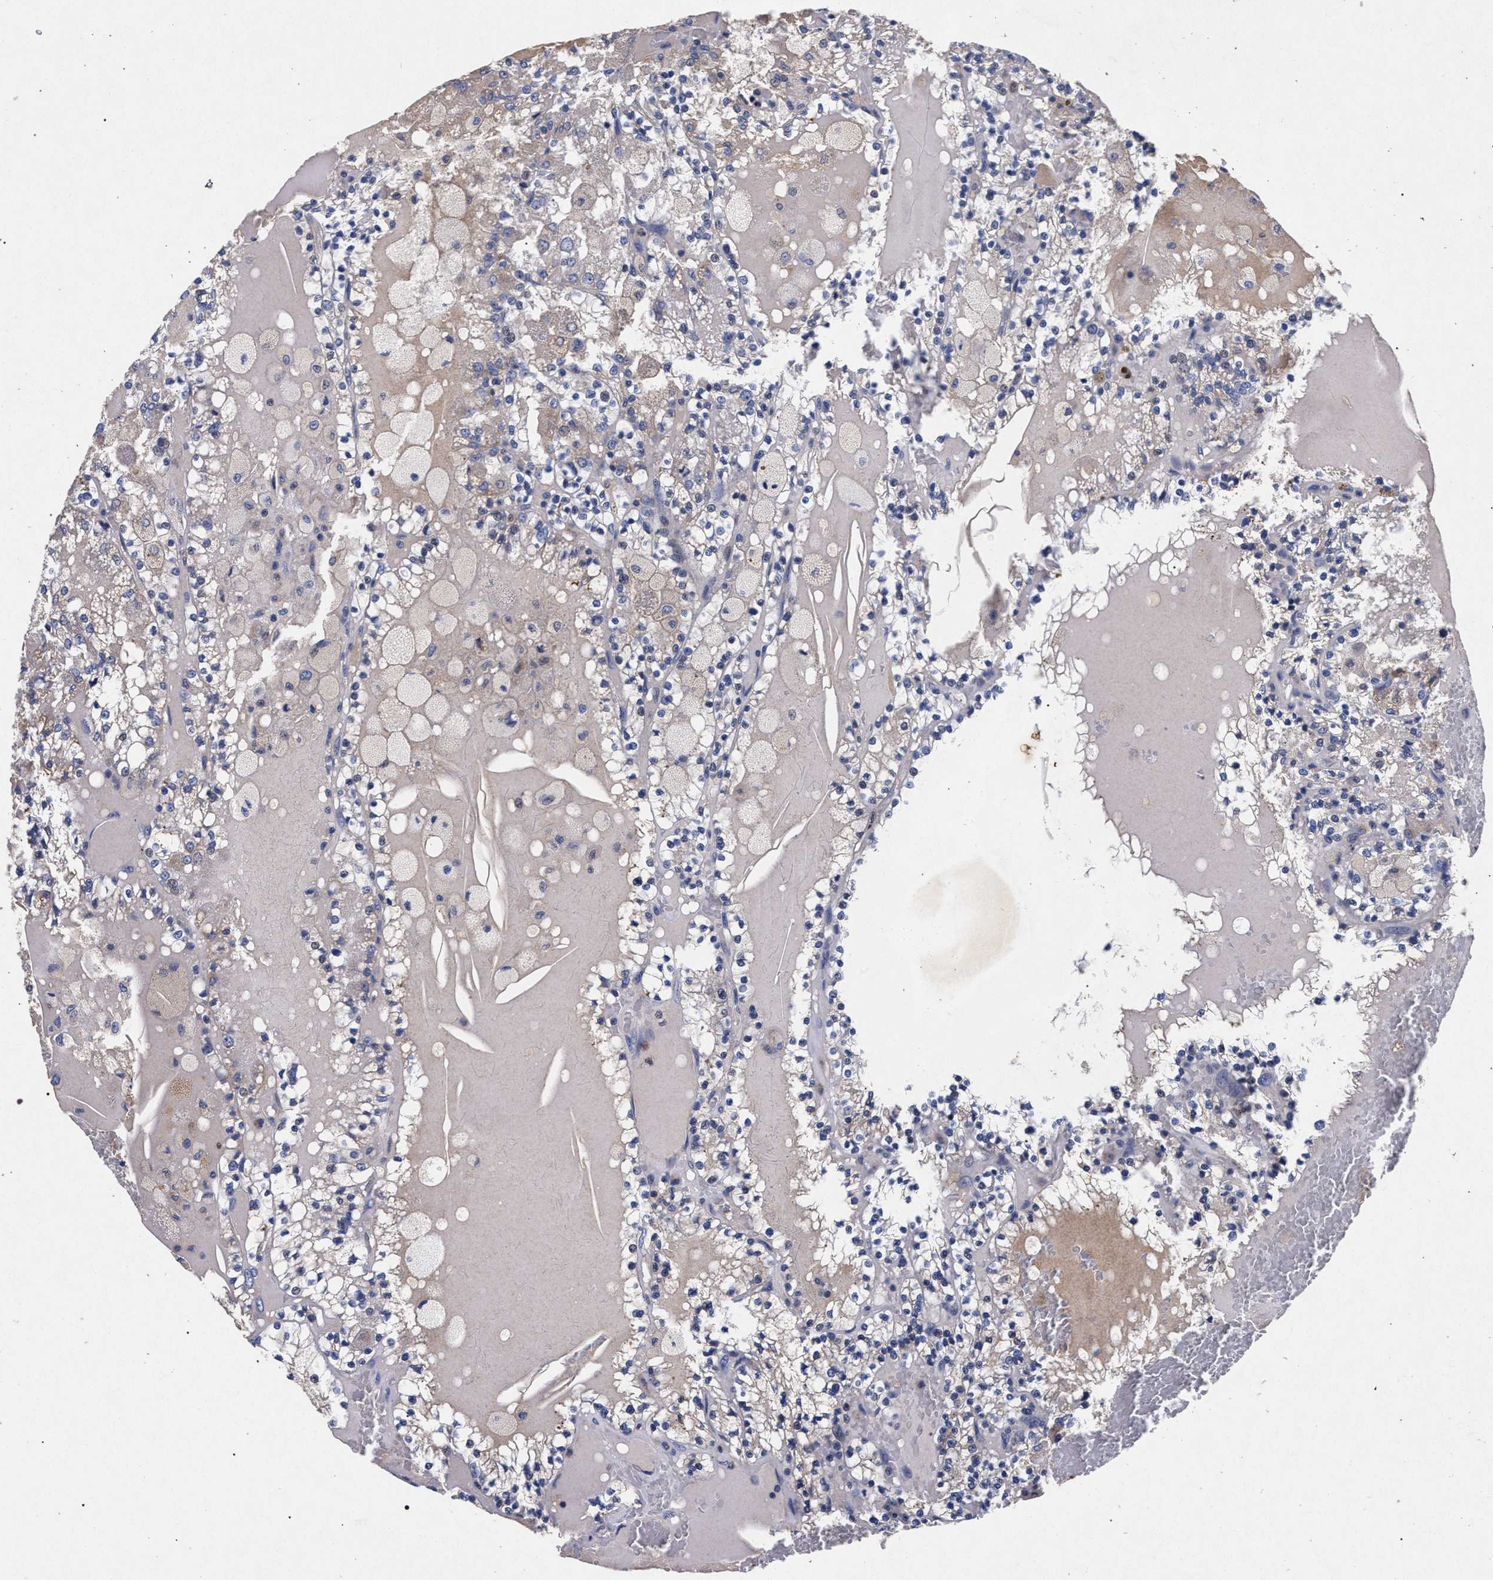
{"staining": {"intensity": "weak", "quantity": "25%-75%", "location": "cytoplasmic/membranous"}, "tissue": "renal cancer", "cell_type": "Tumor cells", "image_type": "cancer", "snomed": [{"axis": "morphology", "description": "Adenocarcinoma, NOS"}, {"axis": "topography", "description": "Kidney"}], "caption": "This photomicrograph shows immunohistochemistry staining of human renal cancer, with low weak cytoplasmic/membranous staining in about 25%-75% of tumor cells.", "gene": "HSD17B14", "patient": {"sex": "female", "age": 56}}